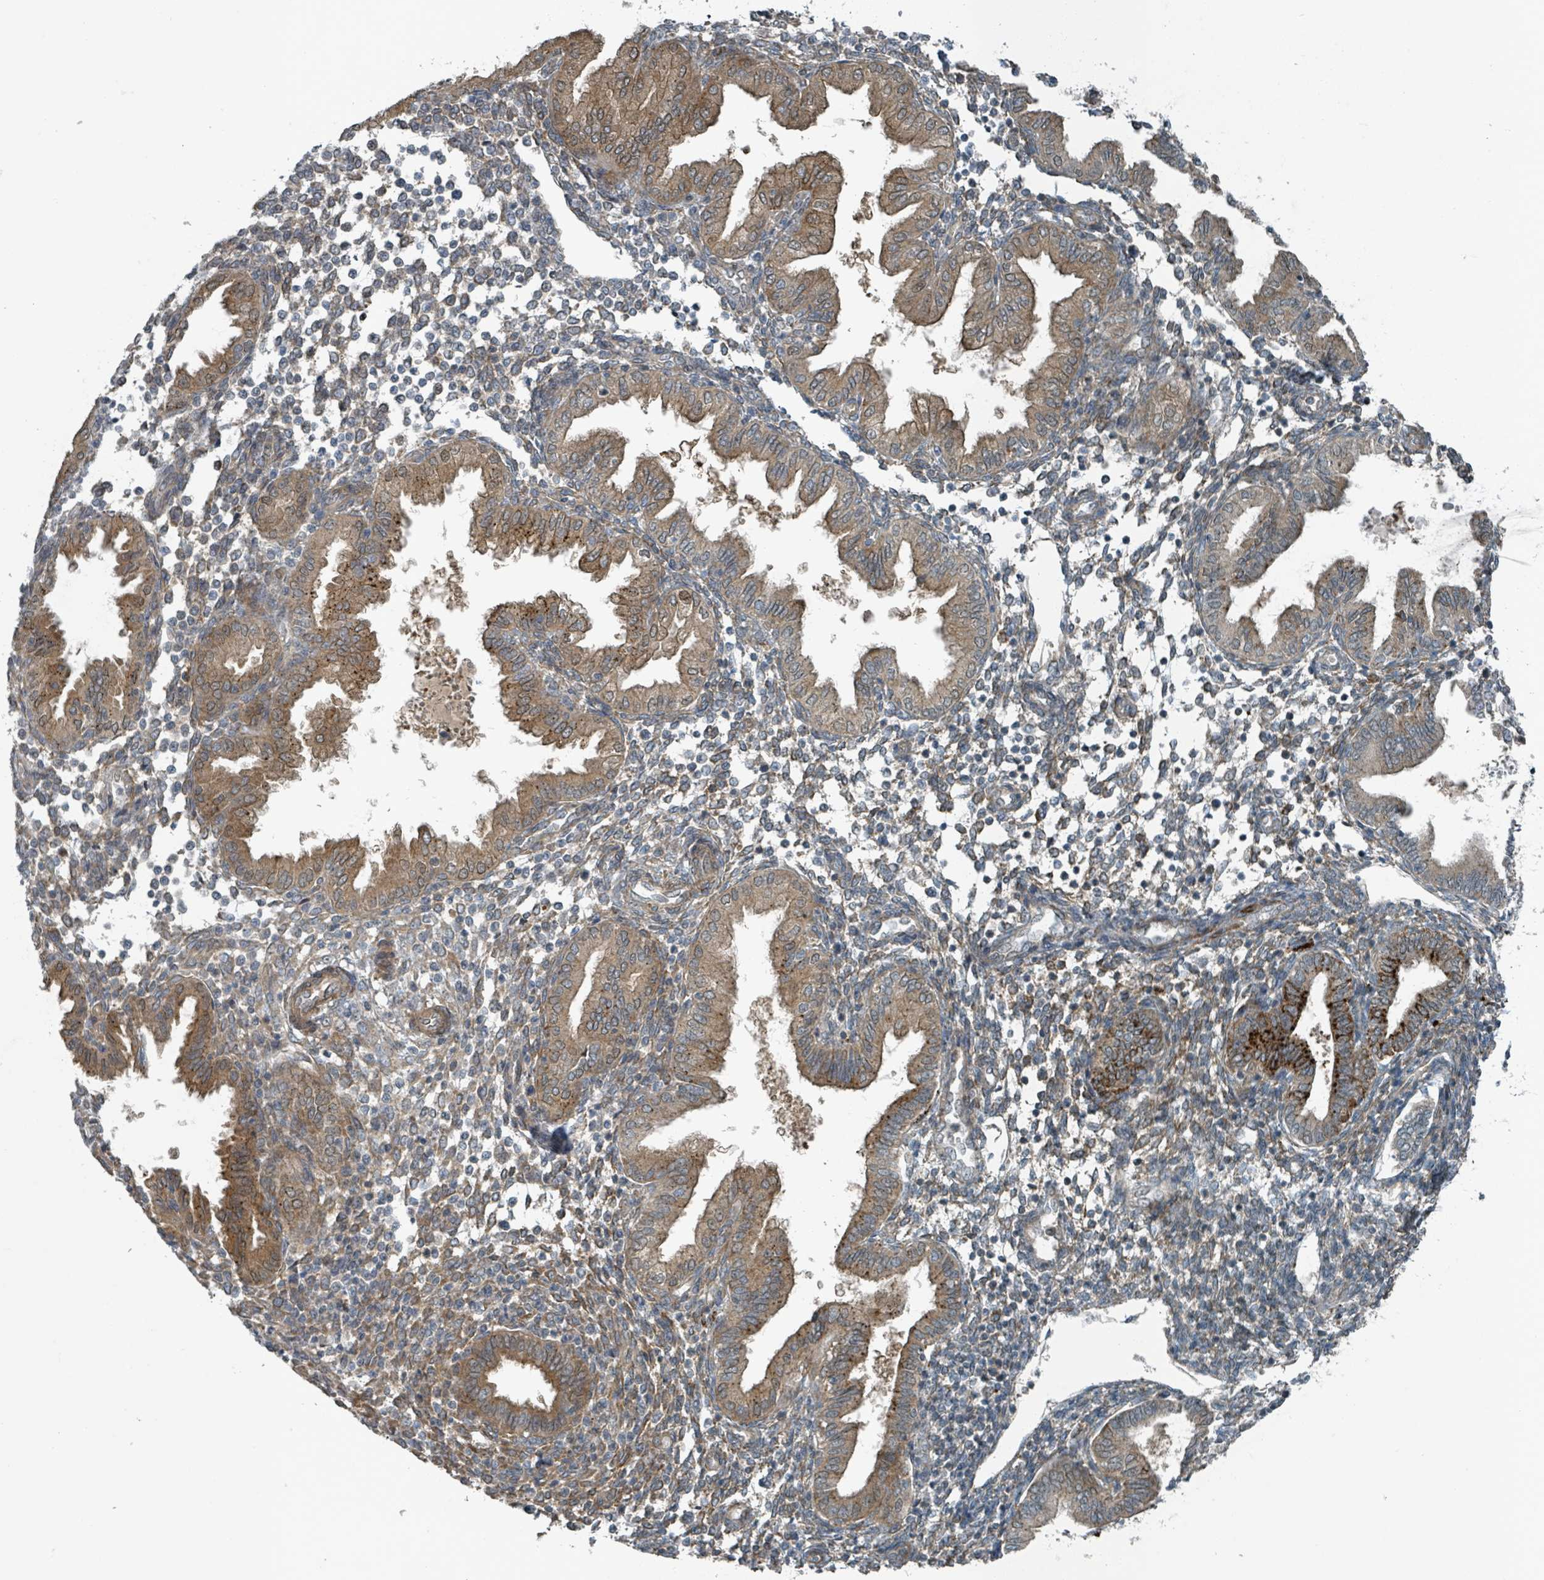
{"staining": {"intensity": "moderate", "quantity": "<25%", "location": "cytoplasmic/membranous"}, "tissue": "endometrium", "cell_type": "Cells in endometrial stroma", "image_type": "normal", "snomed": [{"axis": "morphology", "description": "Normal tissue, NOS"}, {"axis": "topography", "description": "Endometrium"}], "caption": "Human endometrium stained with a brown dye shows moderate cytoplasmic/membranous positive staining in approximately <25% of cells in endometrial stroma.", "gene": "RHPN2", "patient": {"sex": "female", "age": 53}}